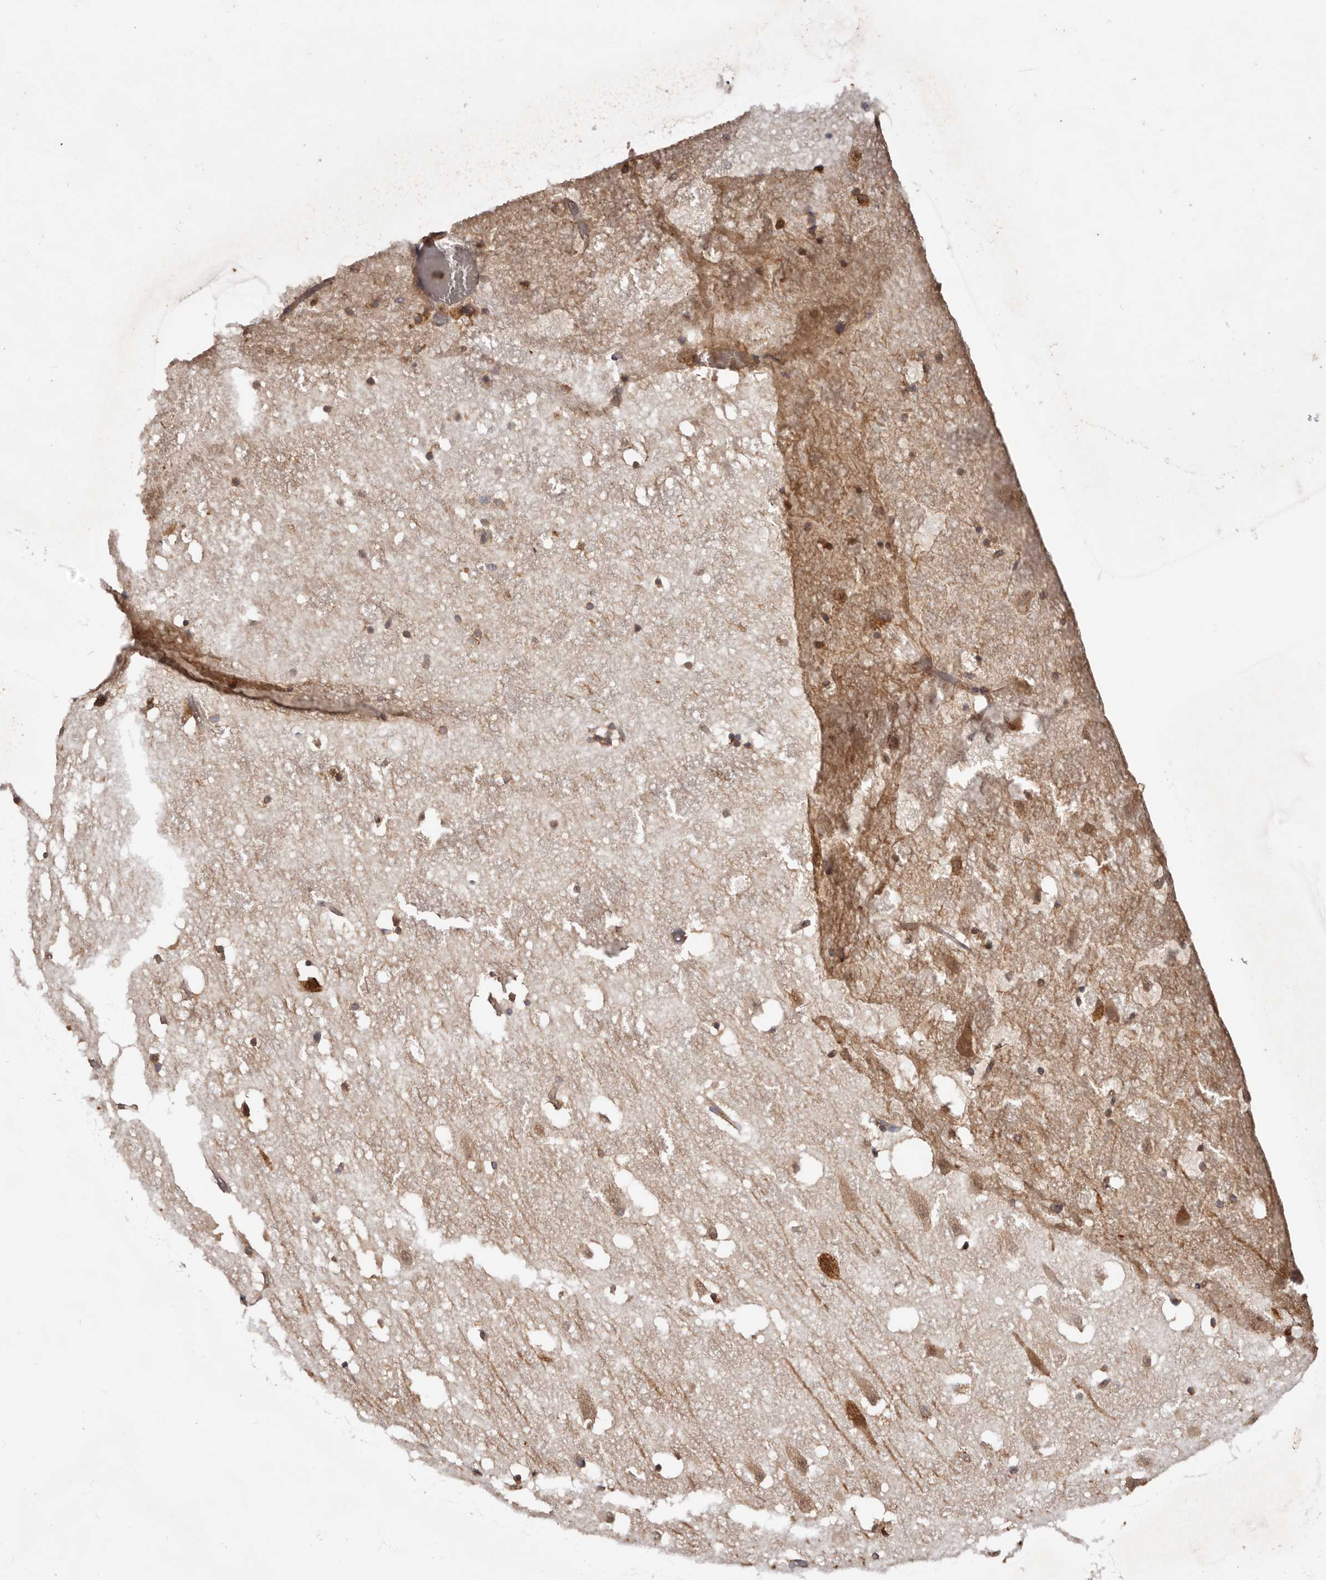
{"staining": {"intensity": "moderate", "quantity": "25%-75%", "location": "cytoplasmic/membranous"}, "tissue": "hippocampus", "cell_type": "Glial cells", "image_type": "normal", "snomed": [{"axis": "morphology", "description": "Normal tissue, NOS"}, {"axis": "topography", "description": "Hippocampus"}], "caption": "Protein expression analysis of benign human hippocampus reveals moderate cytoplasmic/membranous staining in about 25%-75% of glial cells. The staining was performed using DAB (3,3'-diaminobenzidine), with brown indicating positive protein expression. Nuclei are stained blue with hematoxylin.", "gene": "EPRS1", "patient": {"sex": "female", "age": 52}}